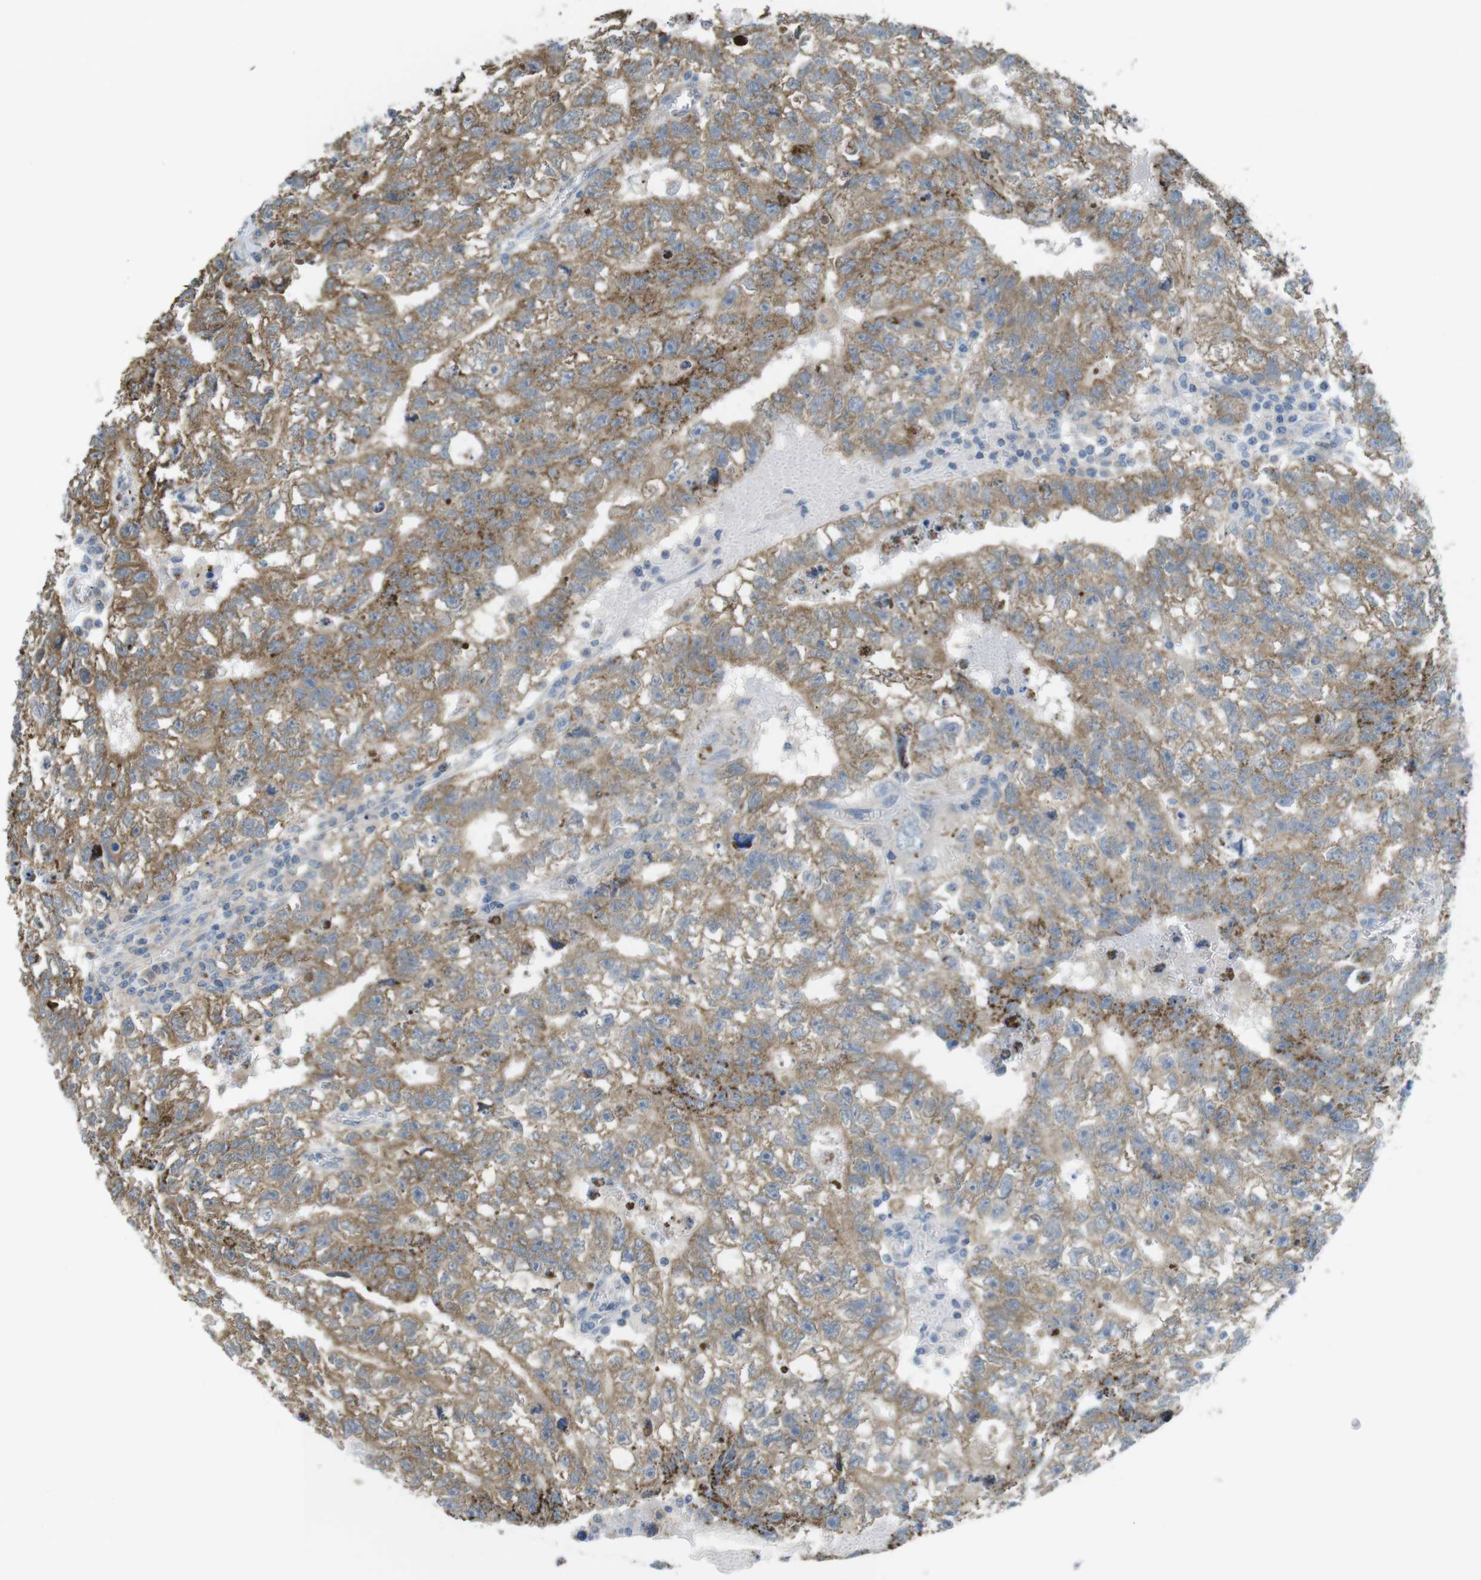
{"staining": {"intensity": "moderate", "quantity": ">75%", "location": "cytoplasmic/membranous"}, "tissue": "testis cancer", "cell_type": "Tumor cells", "image_type": "cancer", "snomed": [{"axis": "morphology", "description": "Seminoma, NOS"}, {"axis": "morphology", "description": "Carcinoma, Embryonal, NOS"}, {"axis": "topography", "description": "Testis"}], "caption": "Immunohistochemistry staining of testis cancer (seminoma), which displays medium levels of moderate cytoplasmic/membranous expression in about >75% of tumor cells indicating moderate cytoplasmic/membranous protein positivity. The staining was performed using DAB (3,3'-diaminobenzidine) (brown) for protein detection and nuclei were counterstained in hematoxylin (blue).", "gene": "GRIK2", "patient": {"sex": "male", "age": 38}}